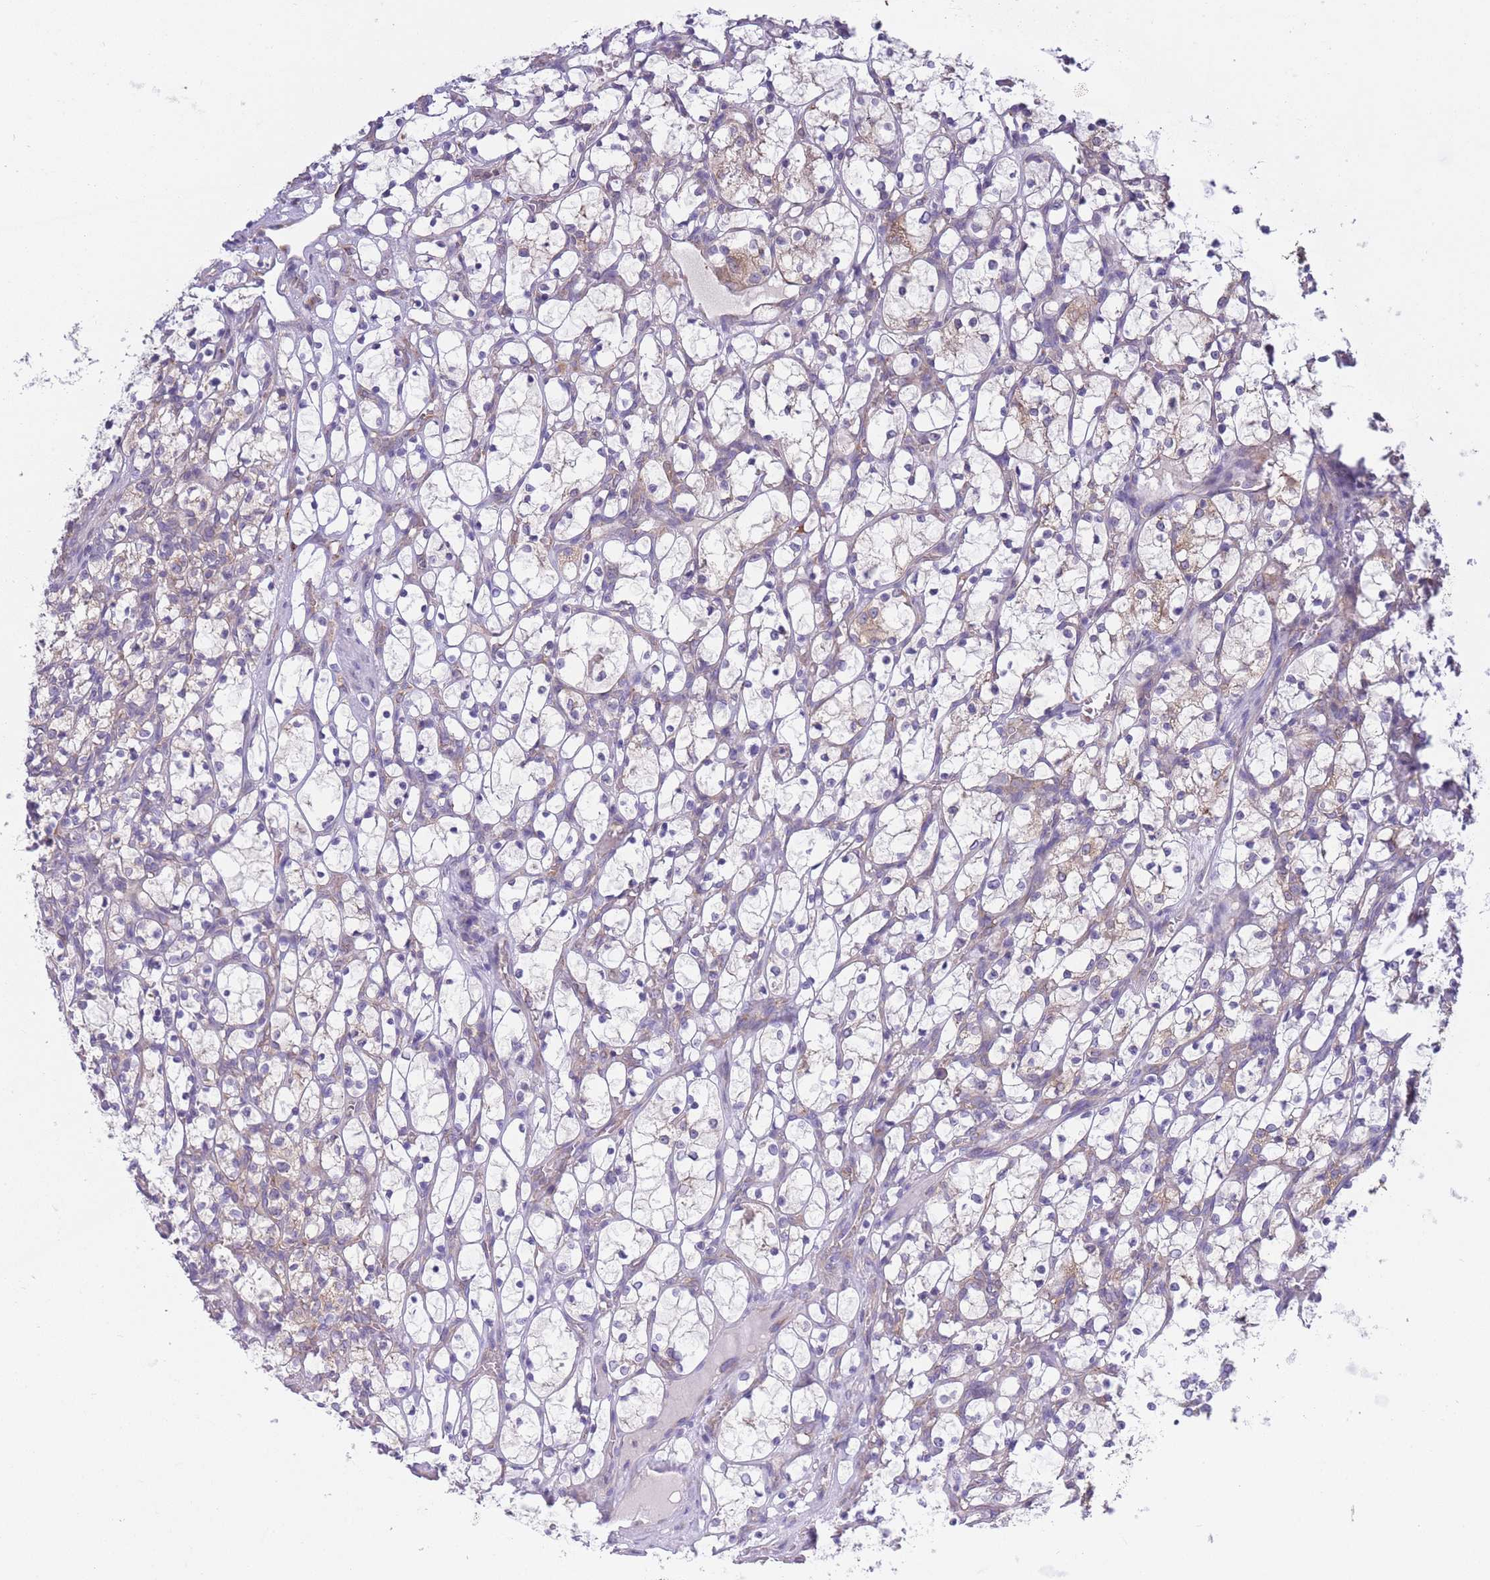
{"staining": {"intensity": "negative", "quantity": "none", "location": "none"}, "tissue": "renal cancer", "cell_type": "Tumor cells", "image_type": "cancer", "snomed": [{"axis": "morphology", "description": "Adenocarcinoma, NOS"}, {"axis": "topography", "description": "Kidney"}], "caption": "Renal cancer was stained to show a protein in brown. There is no significant positivity in tumor cells. (Stains: DAB immunohistochemistry with hematoxylin counter stain, Microscopy: brightfield microscopy at high magnification).", "gene": "COPG2", "patient": {"sex": "female", "age": 69}}